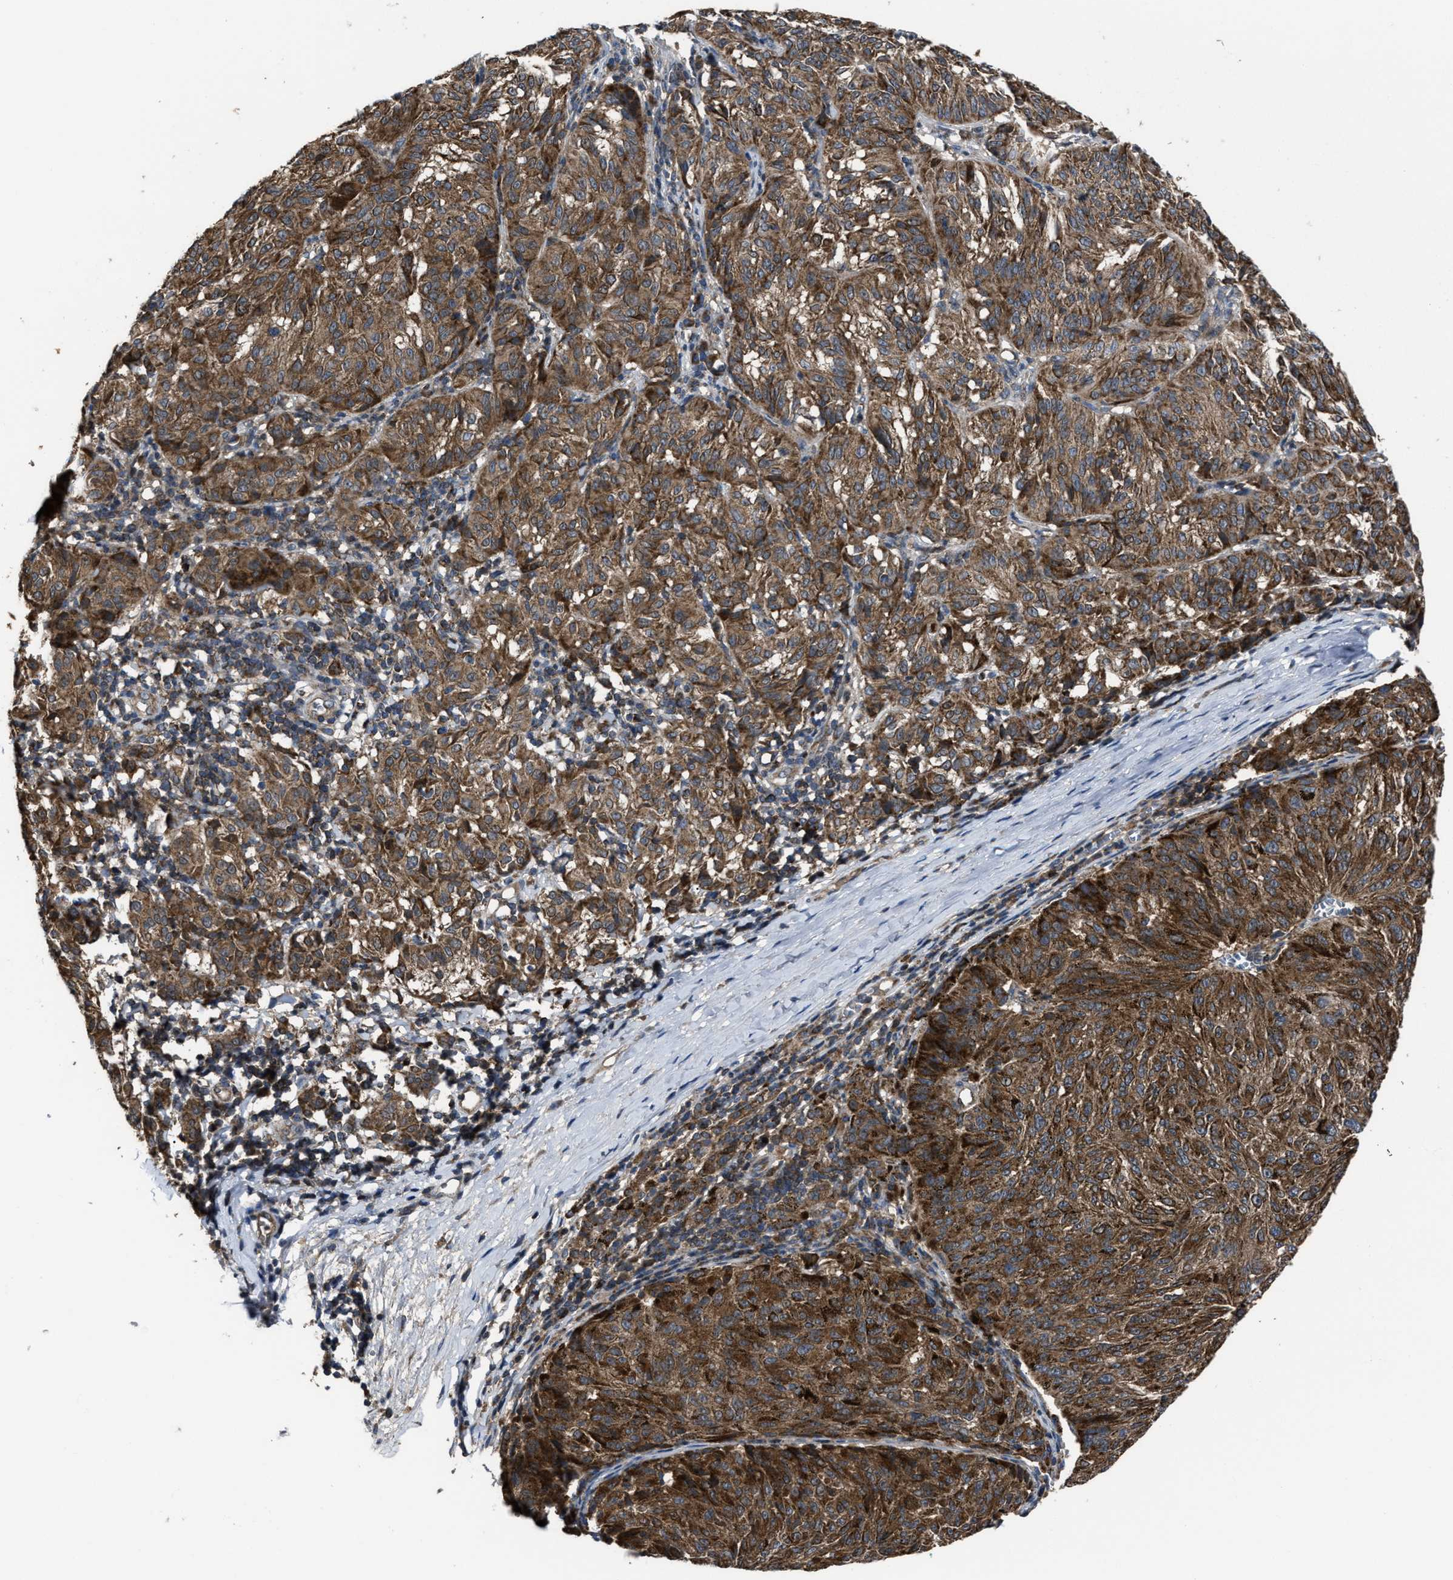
{"staining": {"intensity": "moderate", "quantity": ">75%", "location": "cytoplasmic/membranous"}, "tissue": "melanoma", "cell_type": "Tumor cells", "image_type": "cancer", "snomed": [{"axis": "morphology", "description": "Malignant melanoma, NOS"}, {"axis": "topography", "description": "Skin"}], "caption": "Protein analysis of melanoma tissue displays moderate cytoplasmic/membranous positivity in about >75% of tumor cells. The staining is performed using DAB brown chromogen to label protein expression. The nuclei are counter-stained blue using hematoxylin.", "gene": "PASK", "patient": {"sex": "female", "age": 72}}